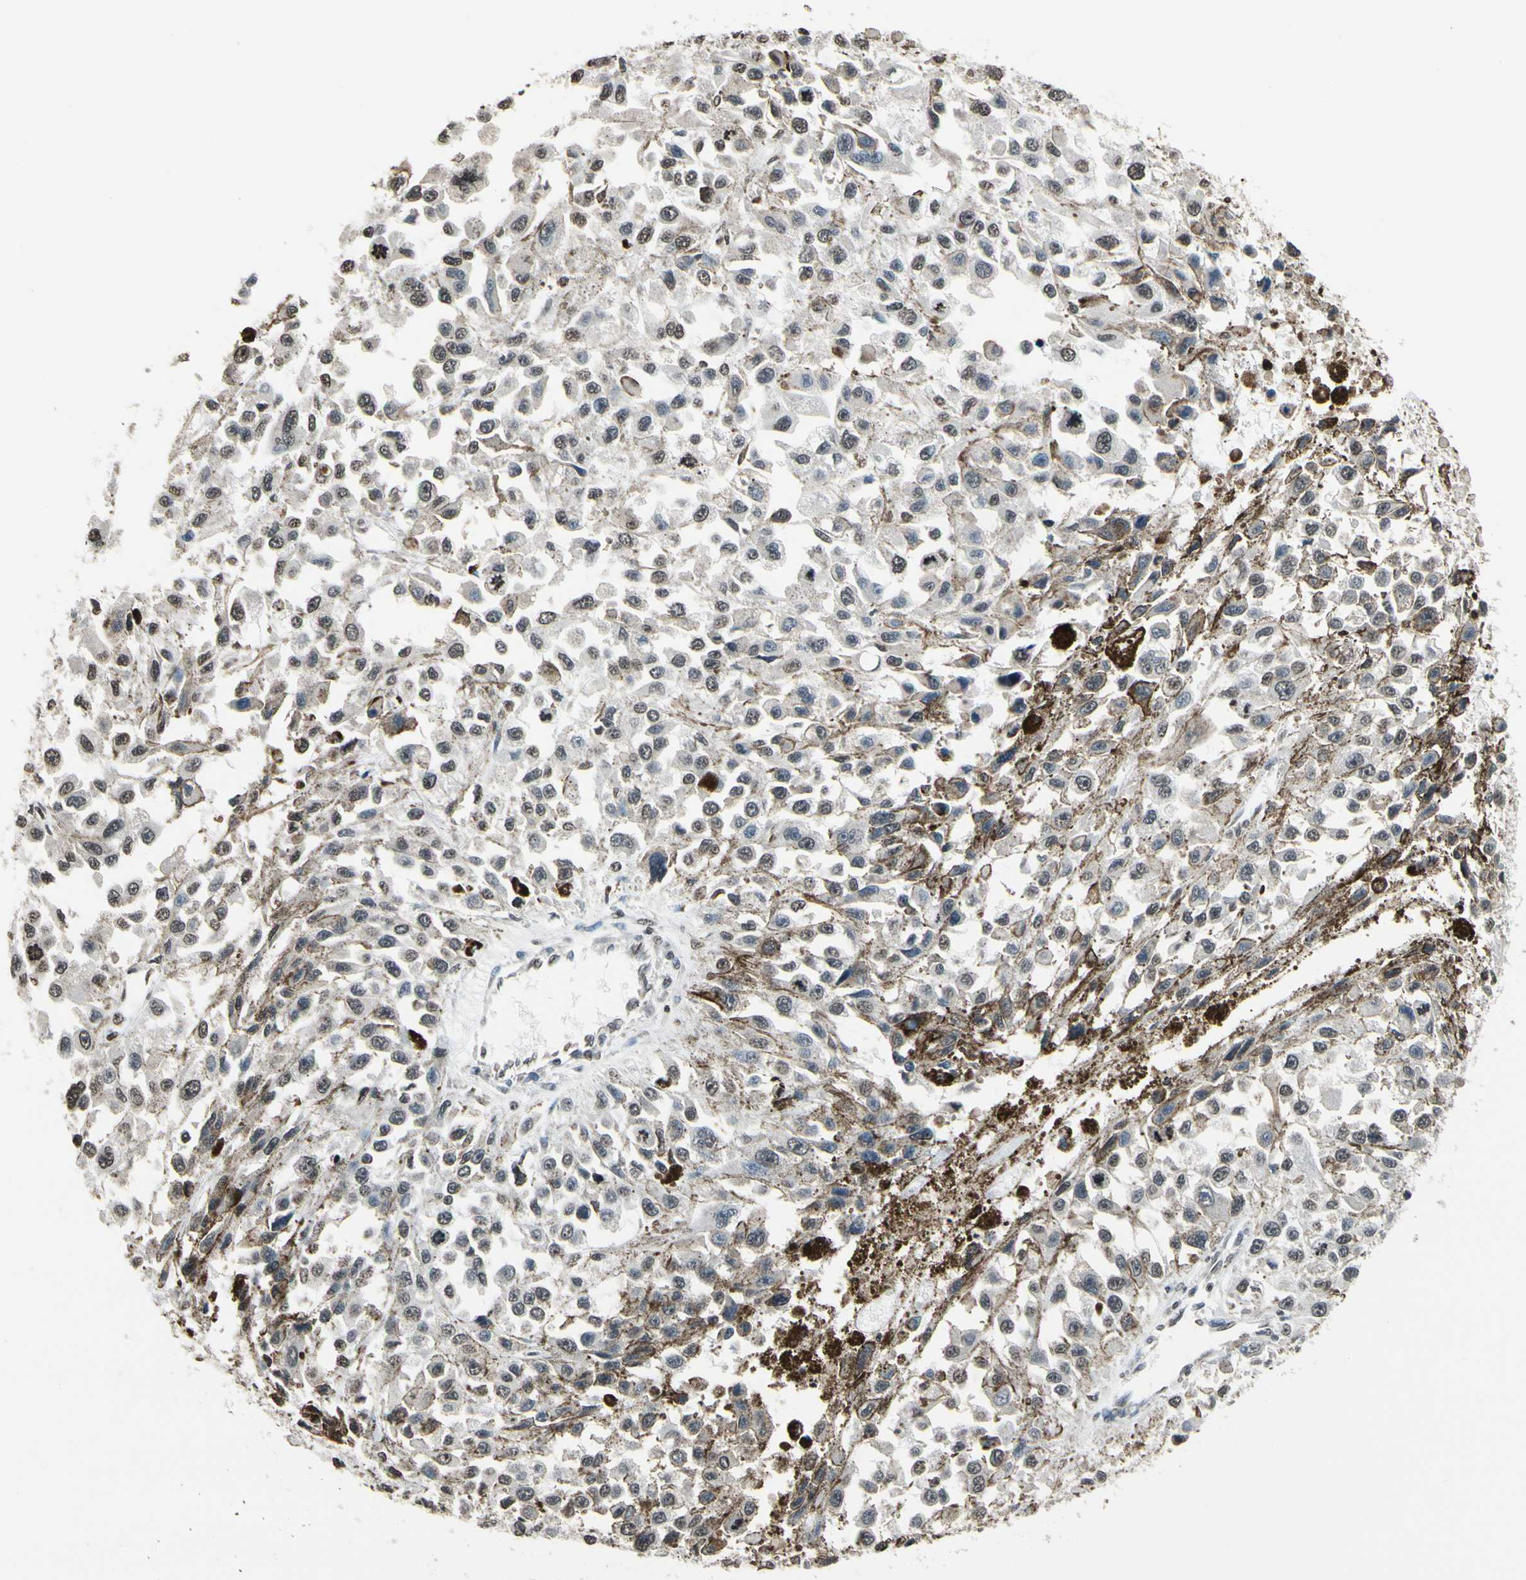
{"staining": {"intensity": "negative", "quantity": "none", "location": "none"}, "tissue": "melanoma", "cell_type": "Tumor cells", "image_type": "cancer", "snomed": [{"axis": "morphology", "description": "Malignant melanoma, Metastatic site"}, {"axis": "topography", "description": "Lymph node"}], "caption": "There is no significant staining in tumor cells of melanoma.", "gene": "HIPK2", "patient": {"sex": "male", "age": 59}}